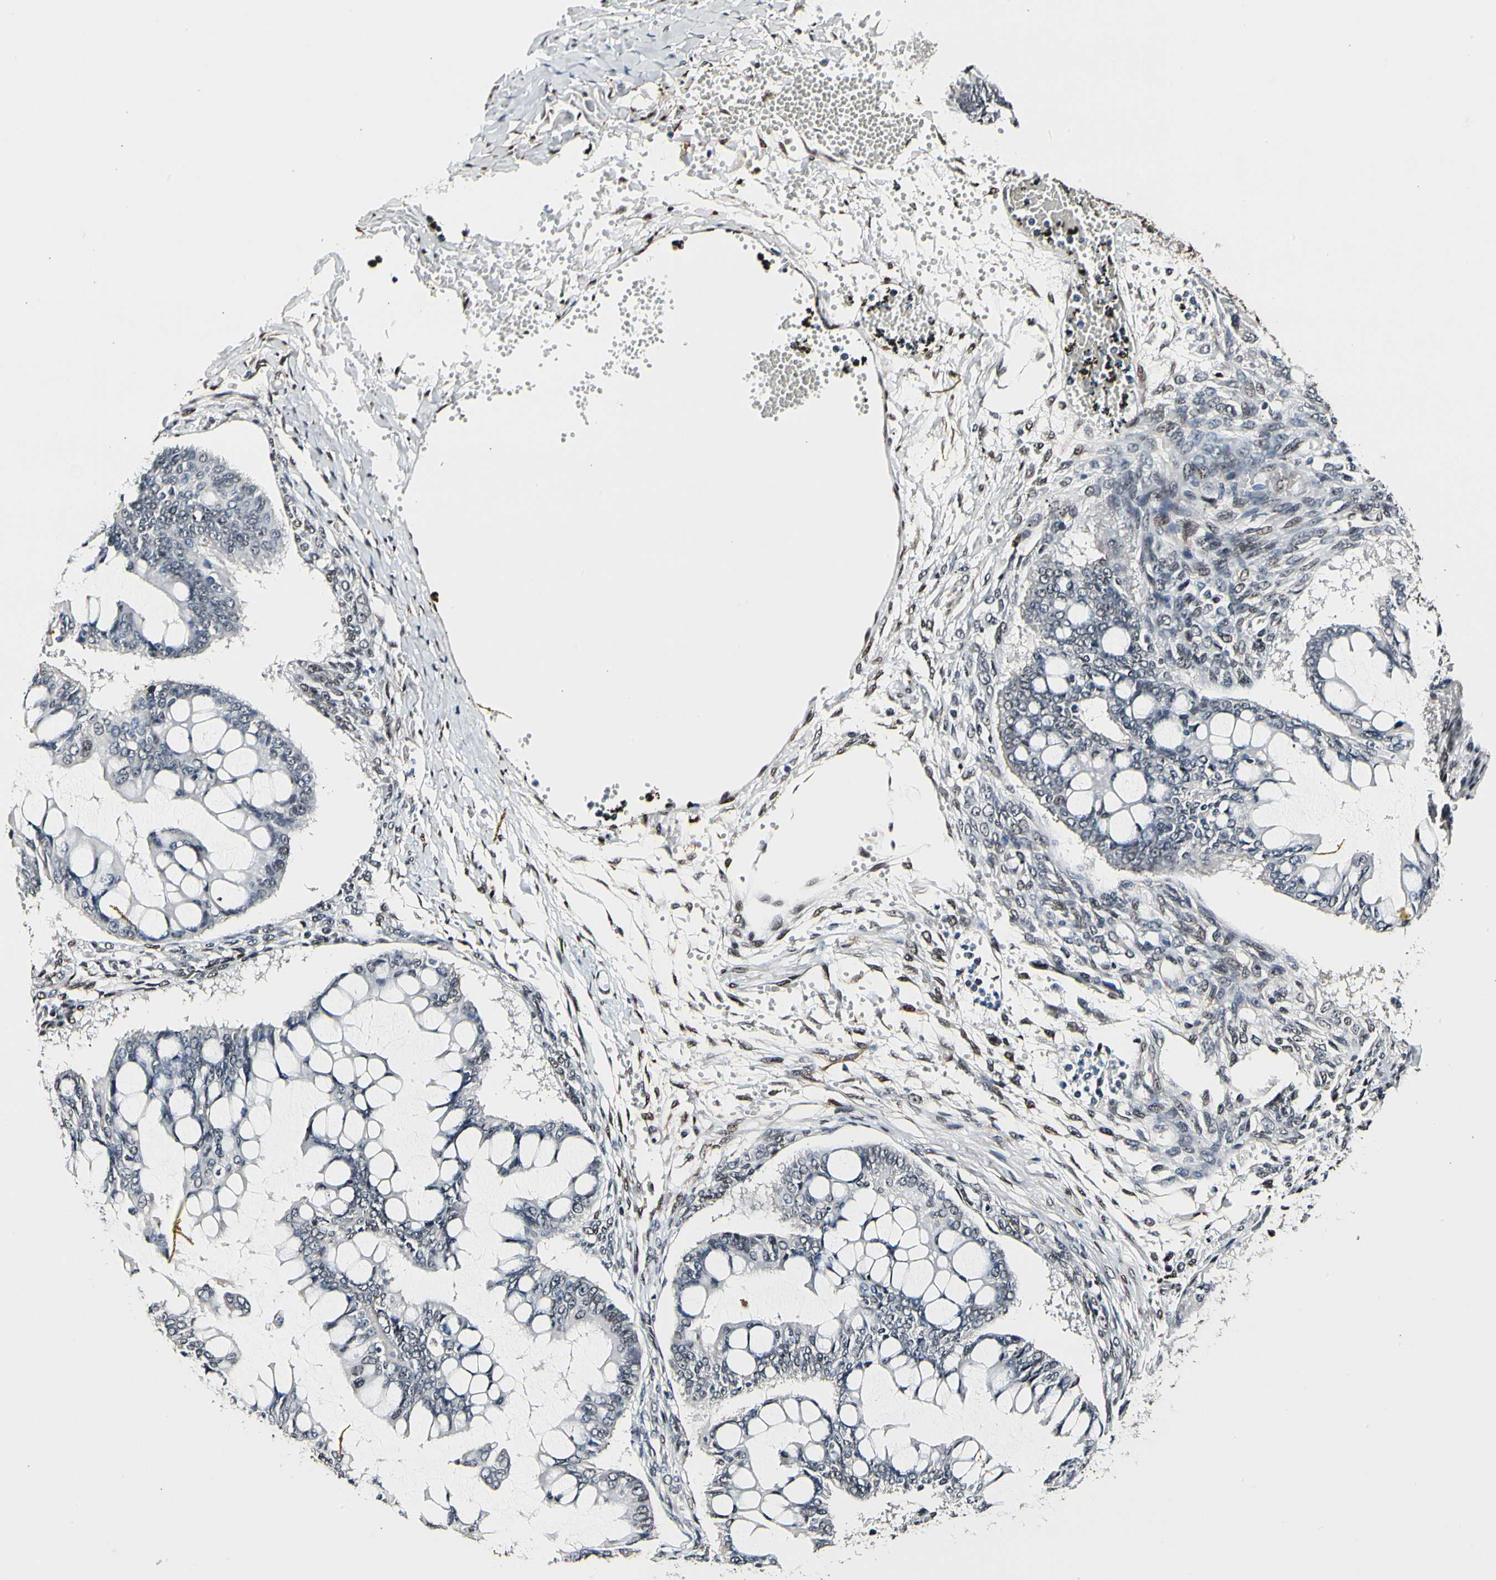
{"staining": {"intensity": "weak", "quantity": "<25%", "location": "nuclear"}, "tissue": "ovarian cancer", "cell_type": "Tumor cells", "image_type": "cancer", "snomed": [{"axis": "morphology", "description": "Cystadenocarcinoma, mucinous, NOS"}, {"axis": "topography", "description": "Ovary"}], "caption": "Immunohistochemistry (IHC) micrograph of neoplastic tissue: human mucinous cystadenocarcinoma (ovarian) stained with DAB reveals no significant protein positivity in tumor cells.", "gene": "NFIA", "patient": {"sex": "female", "age": 73}}